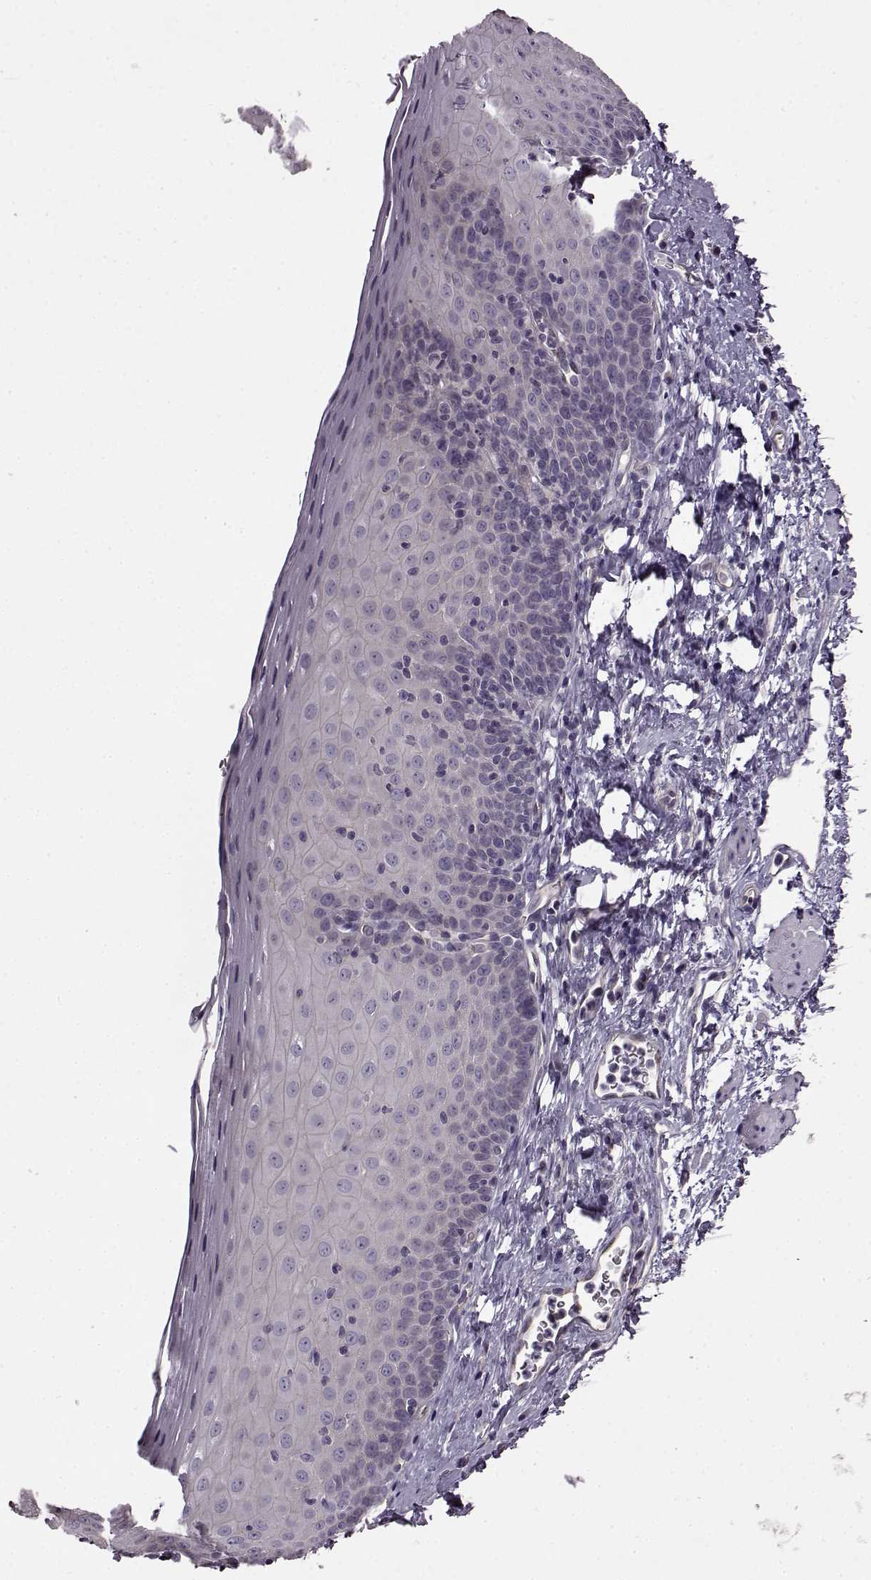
{"staining": {"intensity": "negative", "quantity": "none", "location": "none"}, "tissue": "esophagus", "cell_type": "Squamous epithelial cells", "image_type": "normal", "snomed": [{"axis": "morphology", "description": "Normal tissue, NOS"}, {"axis": "topography", "description": "Esophagus"}], "caption": "Squamous epithelial cells show no significant positivity in benign esophagus. (DAB (3,3'-diaminobenzidine) immunohistochemistry (IHC) visualized using brightfield microscopy, high magnification).", "gene": "EDDM3B", "patient": {"sex": "female", "age": 64}}